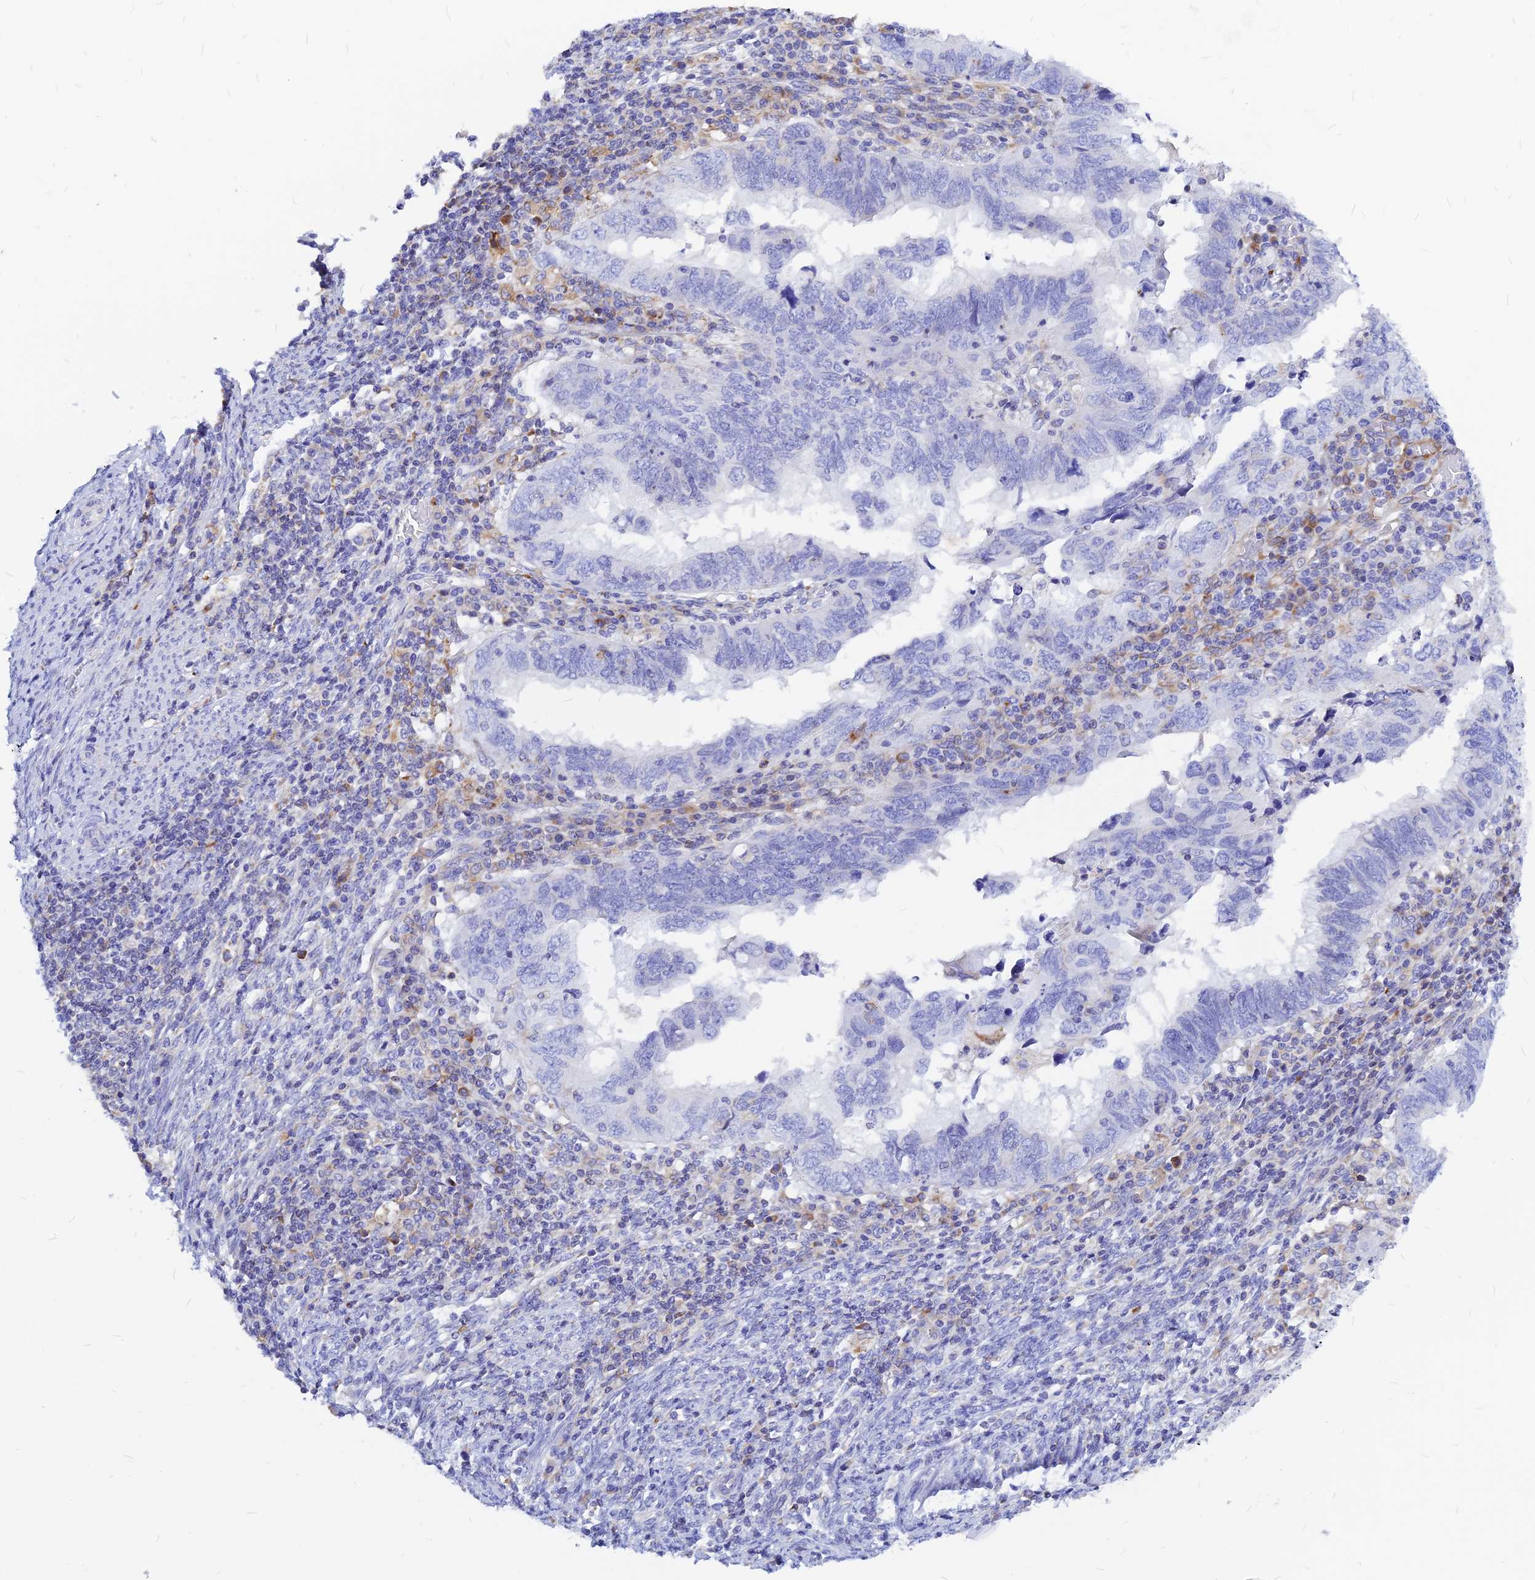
{"staining": {"intensity": "negative", "quantity": "none", "location": "none"}, "tissue": "endometrial cancer", "cell_type": "Tumor cells", "image_type": "cancer", "snomed": [{"axis": "morphology", "description": "Adenocarcinoma, NOS"}, {"axis": "topography", "description": "Uterus"}], "caption": "This is a photomicrograph of IHC staining of endometrial cancer, which shows no staining in tumor cells.", "gene": "CNOT6", "patient": {"sex": "female", "age": 77}}